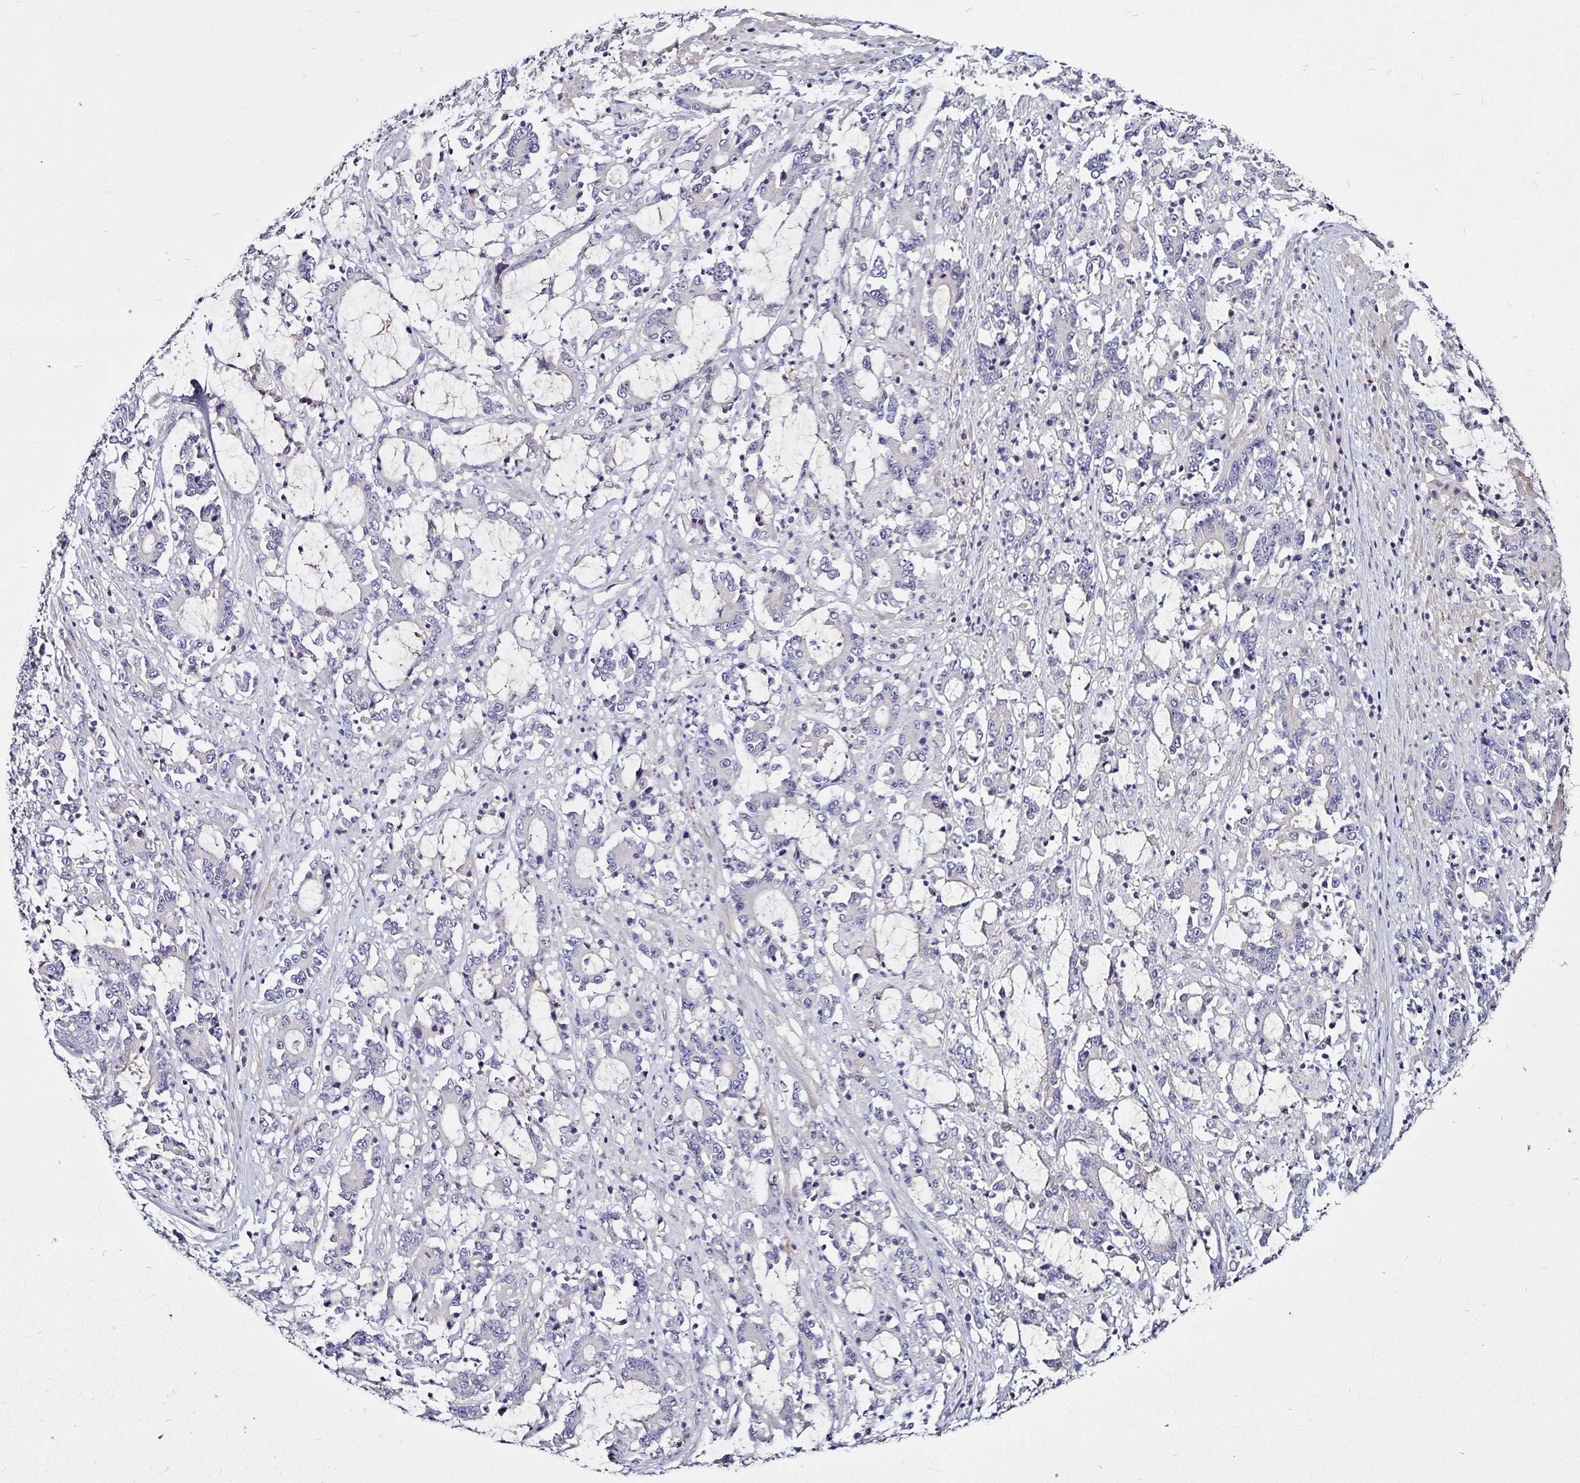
{"staining": {"intensity": "negative", "quantity": "none", "location": "none"}, "tissue": "stomach cancer", "cell_type": "Tumor cells", "image_type": "cancer", "snomed": [{"axis": "morphology", "description": "Adenocarcinoma, NOS"}, {"axis": "topography", "description": "Stomach, upper"}], "caption": "Tumor cells show no significant protein staining in stomach cancer.", "gene": "GNG12", "patient": {"sex": "male", "age": 68}}